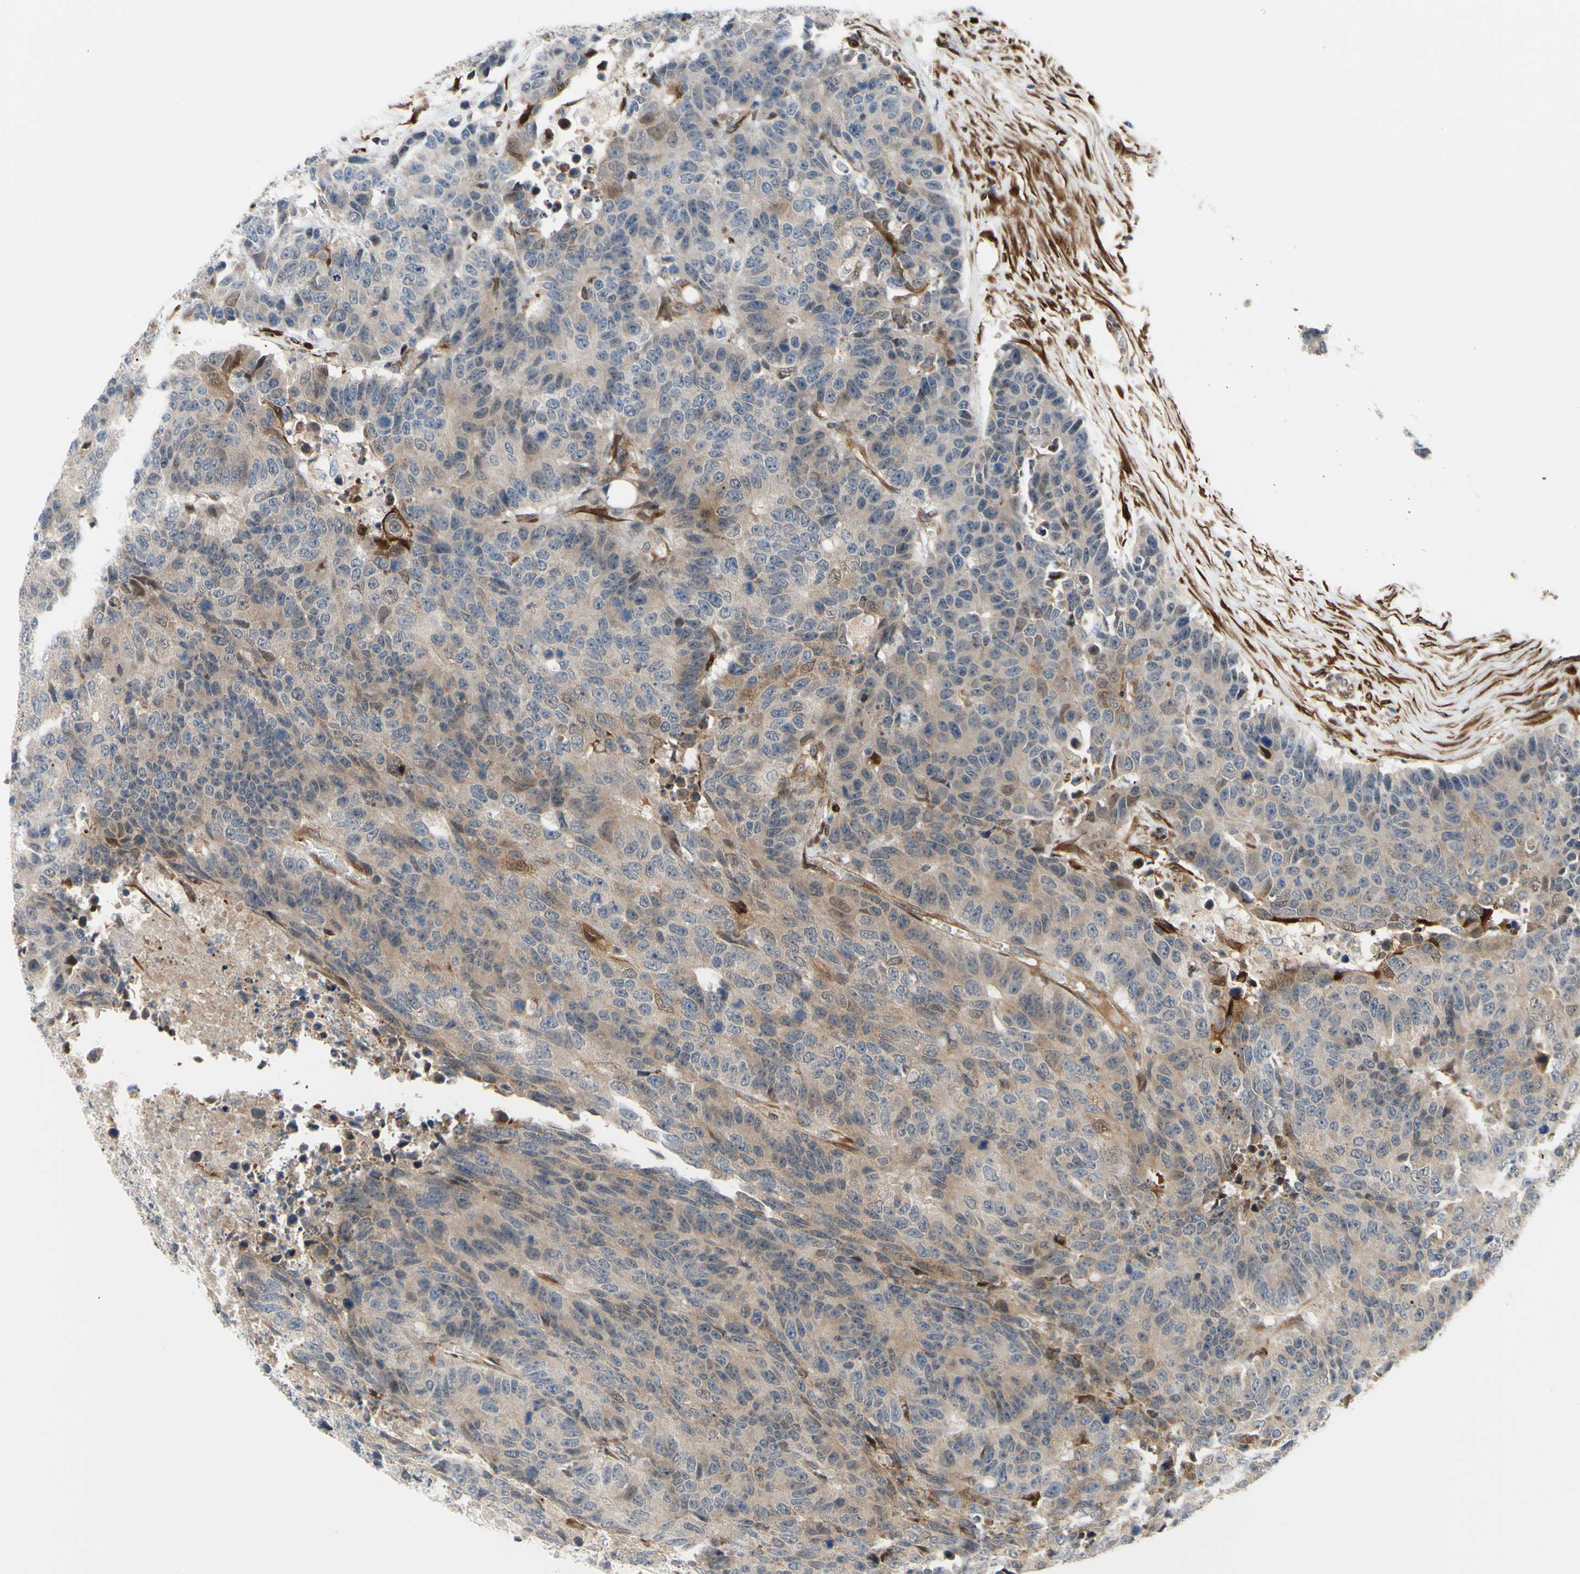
{"staining": {"intensity": "weak", "quantity": ">75%", "location": "cytoplasmic/membranous"}, "tissue": "colorectal cancer", "cell_type": "Tumor cells", "image_type": "cancer", "snomed": [{"axis": "morphology", "description": "Adenocarcinoma, NOS"}, {"axis": "topography", "description": "Colon"}], "caption": "Immunohistochemistry of human colorectal cancer (adenocarcinoma) shows low levels of weak cytoplasmic/membranous positivity in approximately >75% of tumor cells.", "gene": "PRAF2", "patient": {"sex": "female", "age": 86}}